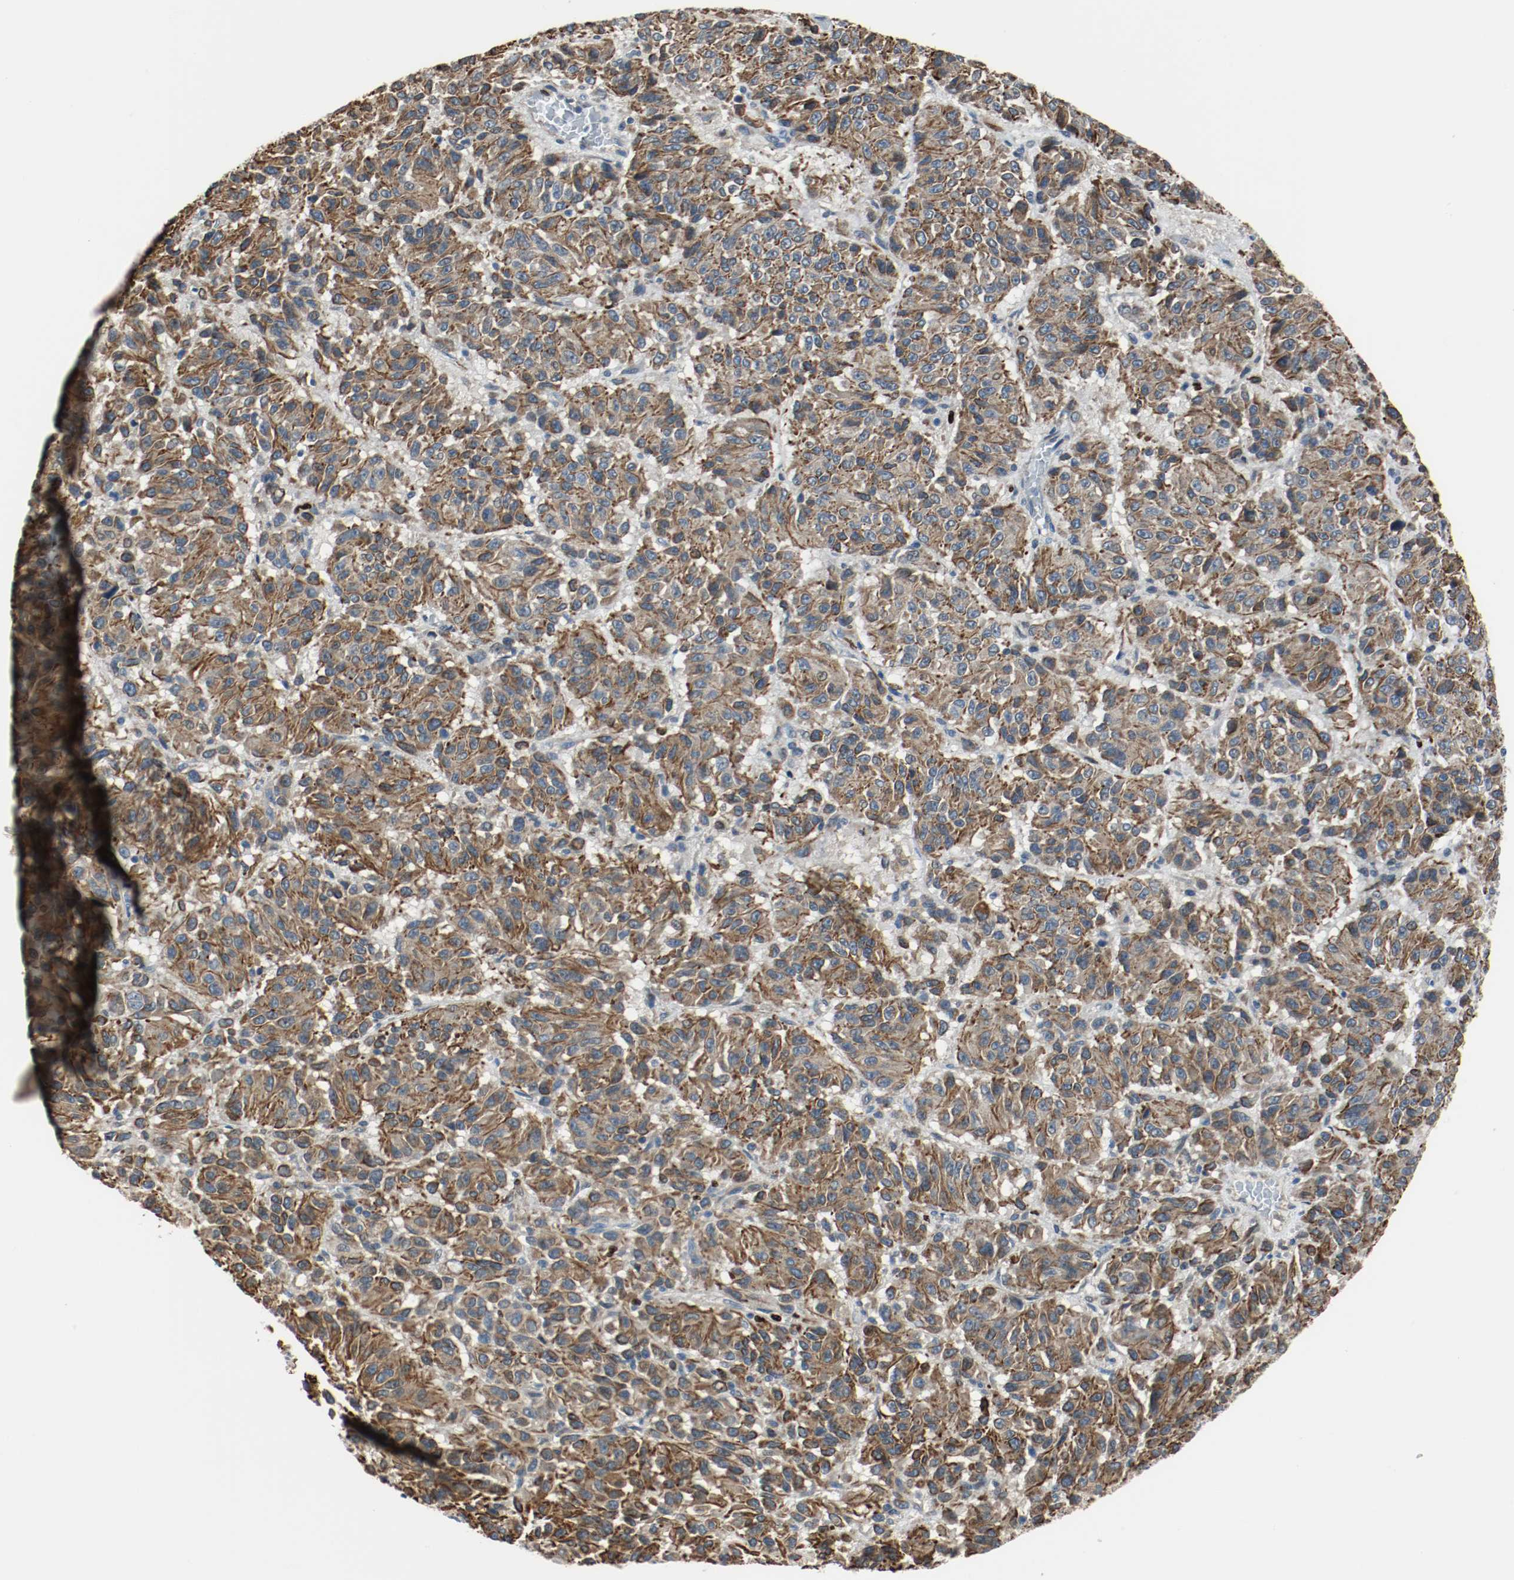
{"staining": {"intensity": "moderate", "quantity": ">75%", "location": "cytoplasmic/membranous"}, "tissue": "melanoma", "cell_type": "Tumor cells", "image_type": "cancer", "snomed": [{"axis": "morphology", "description": "Malignant melanoma, Metastatic site"}, {"axis": "topography", "description": "Lung"}], "caption": "Human malignant melanoma (metastatic site) stained with a protein marker displays moderate staining in tumor cells.", "gene": "BLK", "patient": {"sex": "male", "age": 64}}